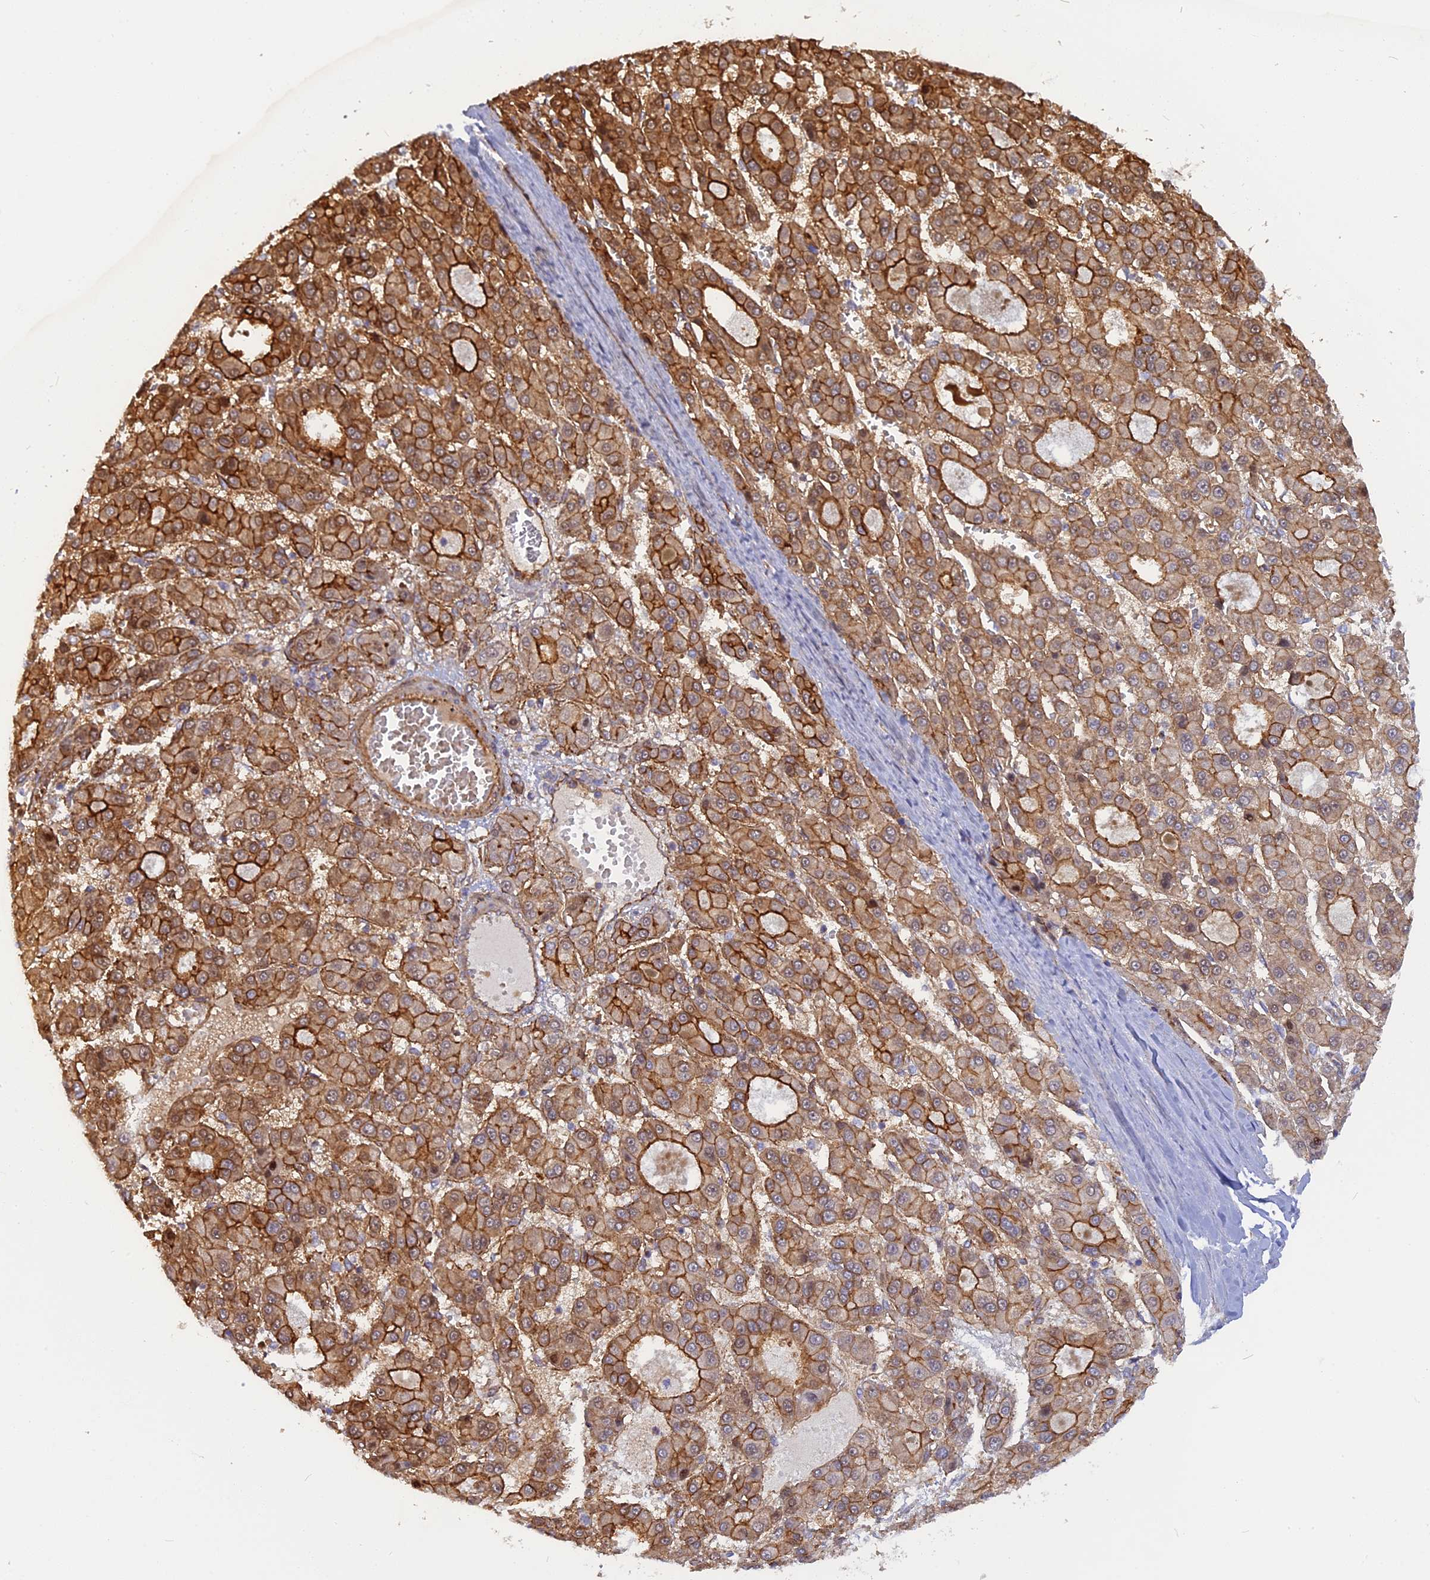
{"staining": {"intensity": "strong", "quantity": ">75%", "location": "cytoplasmic/membranous"}, "tissue": "liver cancer", "cell_type": "Tumor cells", "image_type": "cancer", "snomed": [{"axis": "morphology", "description": "Carcinoma, Hepatocellular, NOS"}, {"axis": "topography", "description": "Liver"}], "caption": "Protein expression by immunohistochemistry (IHC) displays strong cytoplasmic/membranous expression in about >75% of tumor cells in liver hepatocellular carcinoma.", "gene": "CNBD2", "patient": {"sex": "male", "age": 70}}